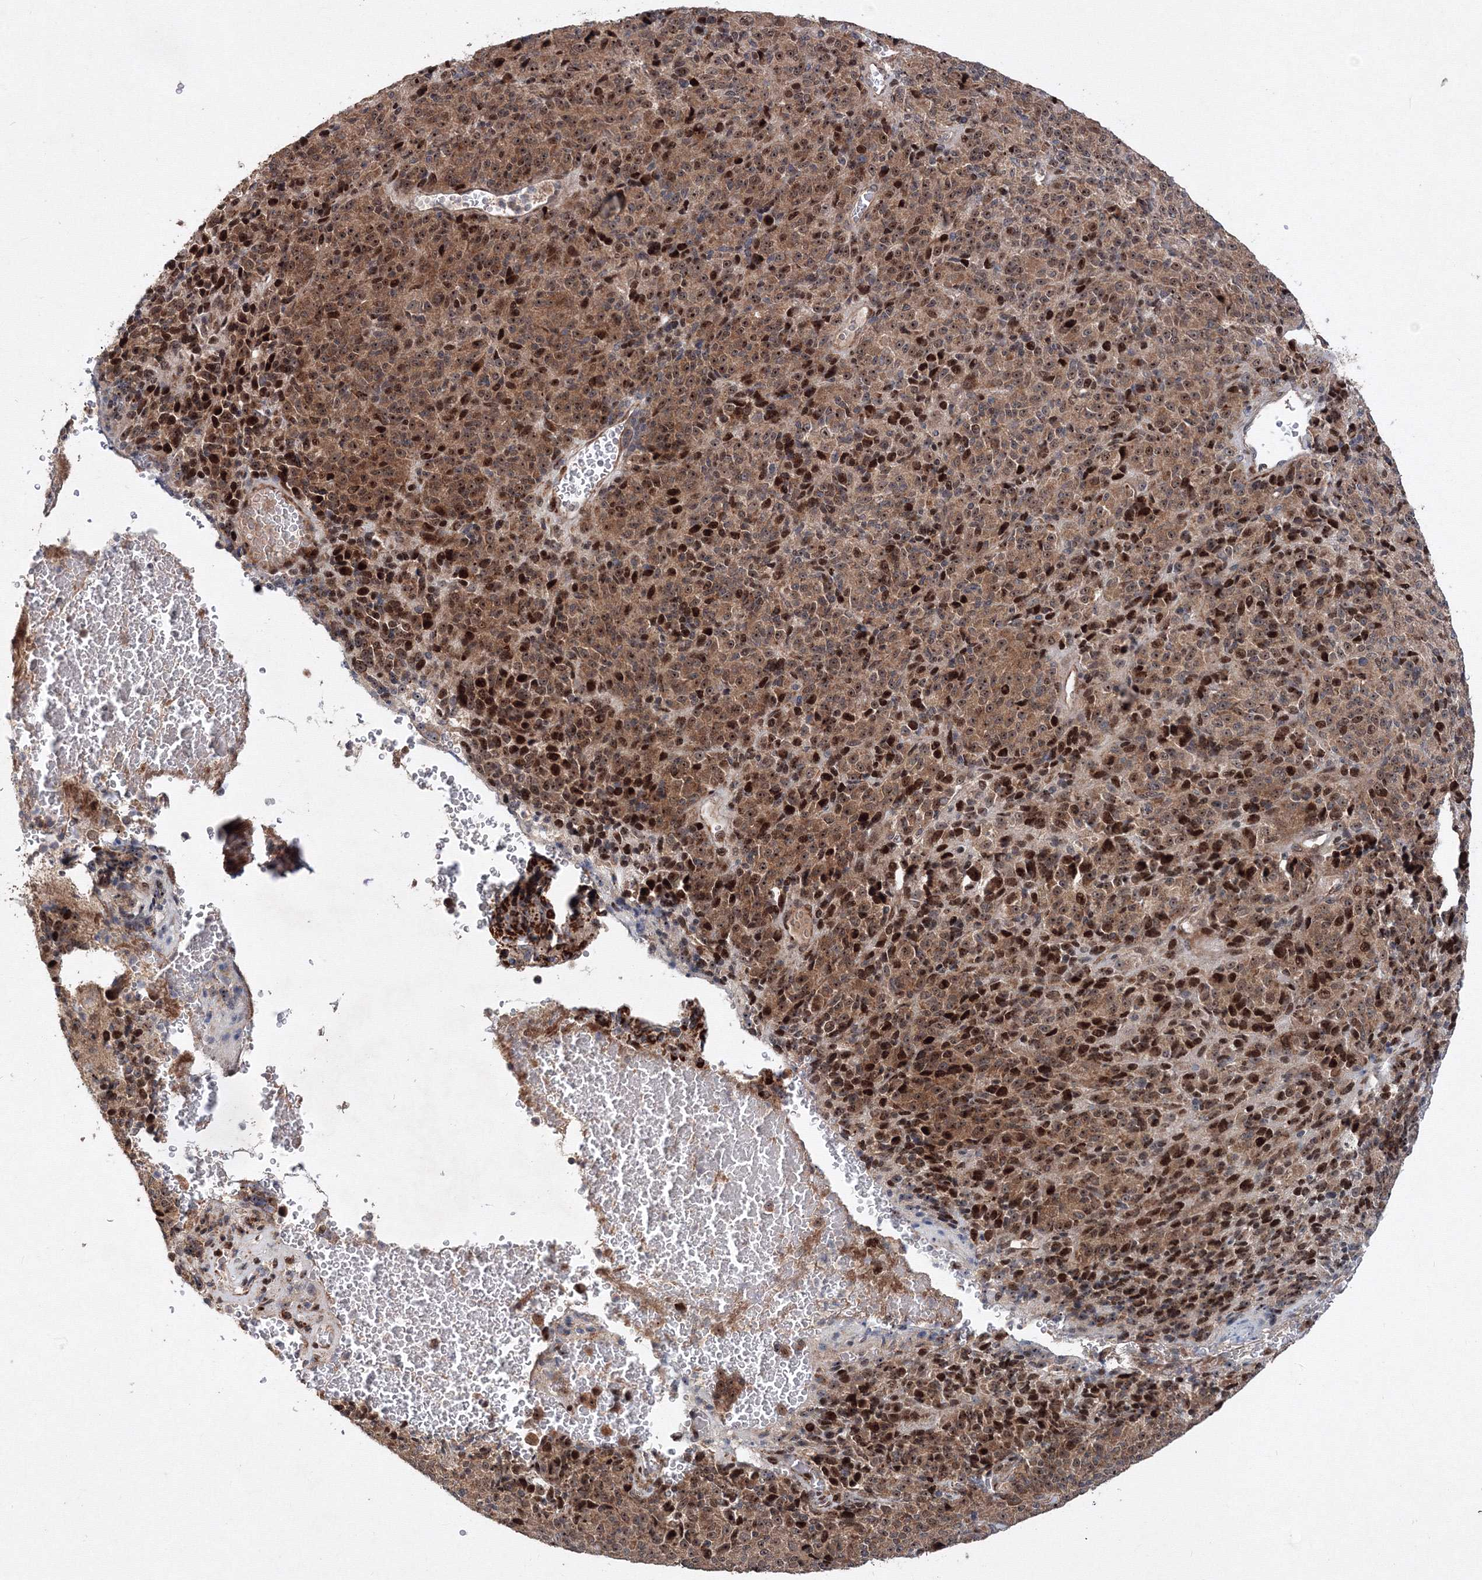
{"staining": {"intensity": "moderate", "quantity": ">75%", "location": "cytoplasmic/membranous,nuclear"}, "tissue": "melanoma", "cell_type": "Tumor cells", "image_type": "cancer", "snomed": [{"axis": "morphology", "description": "Malignant melanoma, Metastatic site"}, {"axis": "topography", "description": "Brain"}], "caption": "Melanoma tissue demonstrates moderate cytoplasmic/membranous and nuclear staining in approximately >75% of tumor cells", "gene": "ANKAR", "patient": {"sex": "female", "age": 56}}